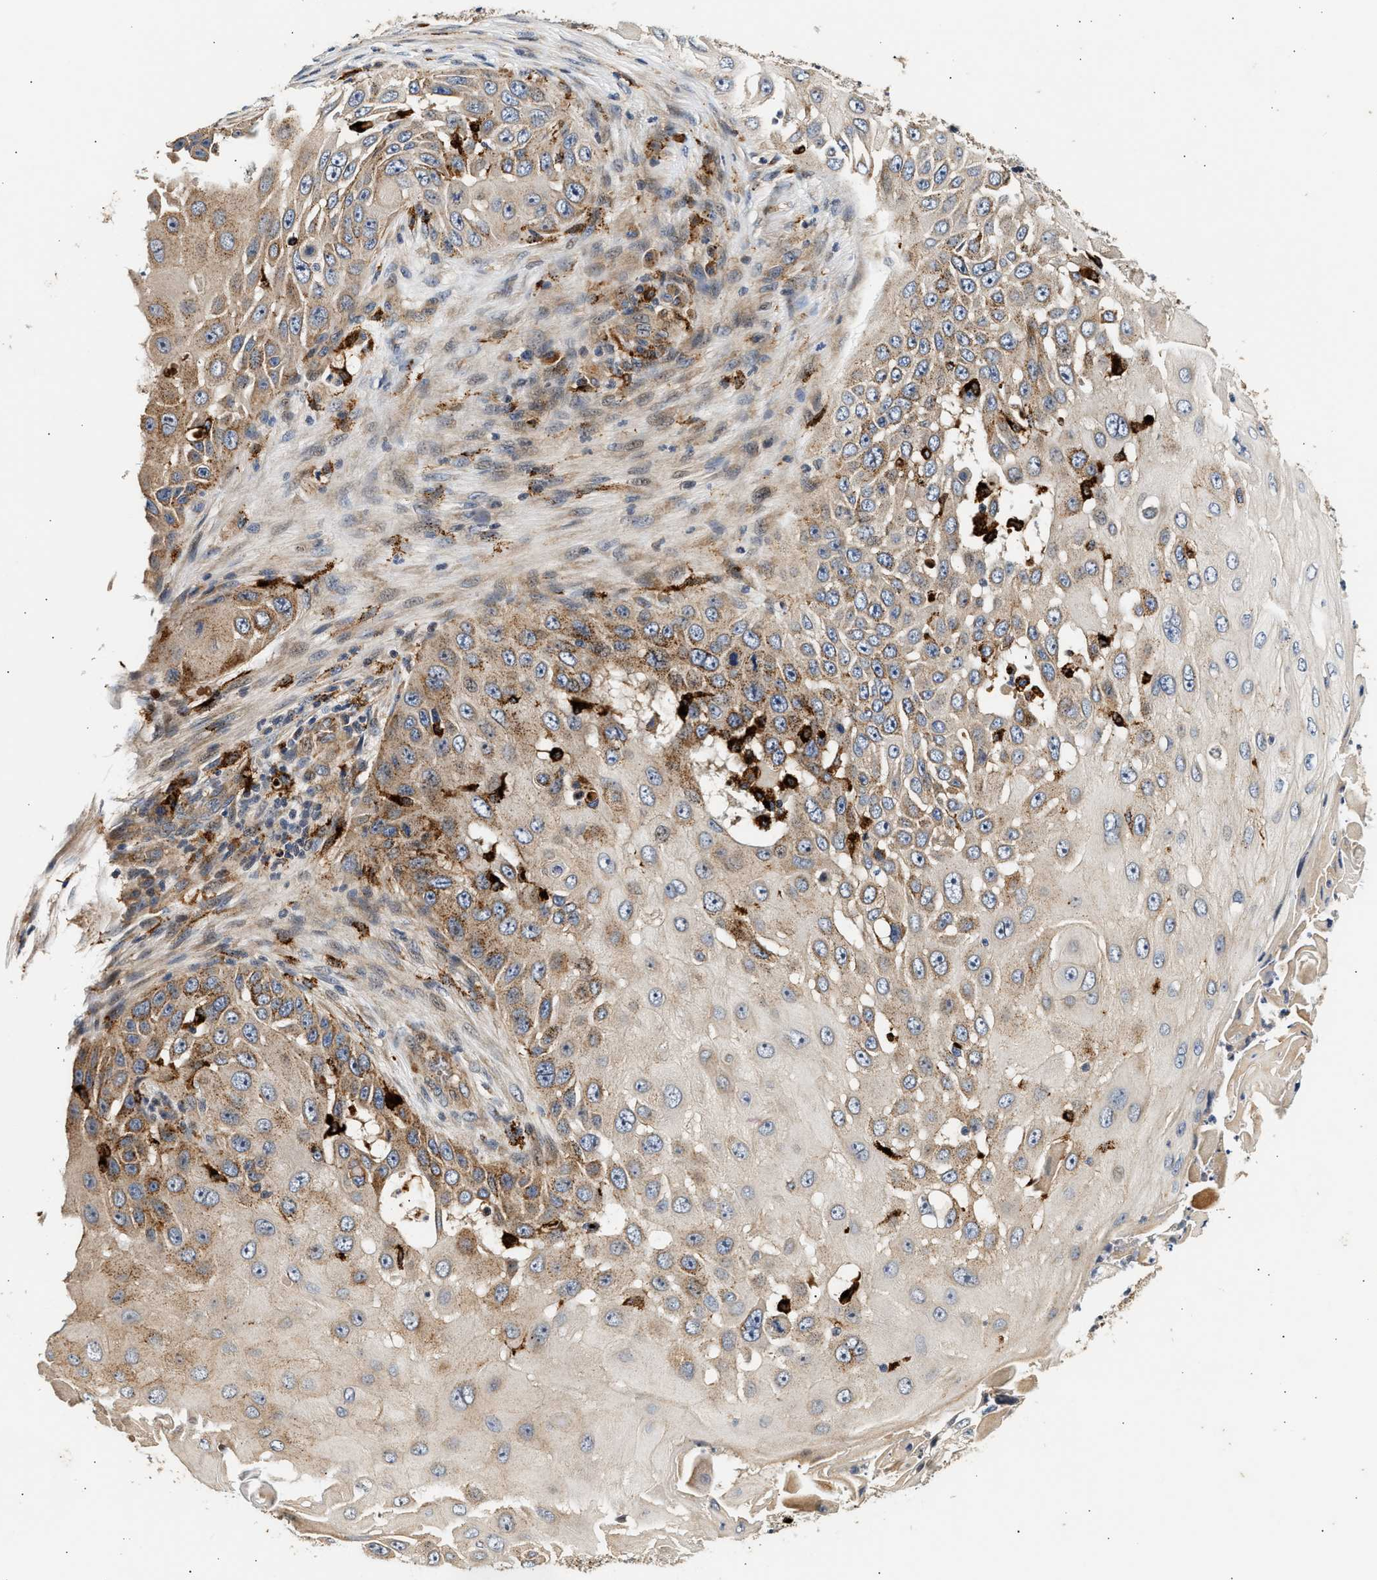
{"staining": {"intensity": "moderate", "quantity": ">75%", "location": "cytoplasmic/membranous"}, "tissue": "skin cancer", "cell_type": "Tumor cells", "image_type": "cancer", "snomed": [{"axis": "morphology", "description": "Squamous cell carcinoma, NOS"}, {"axis": "topography", "description": "Skin"}], "caption": "A medium amount of moderate cytoplasmic/membranous positivity is identified in approximately >75% of tumor cells in squamous cell carcinoma (skin) tissue.", "gene": "PLD3", "patient": {"sex": "female", "age": 44}}